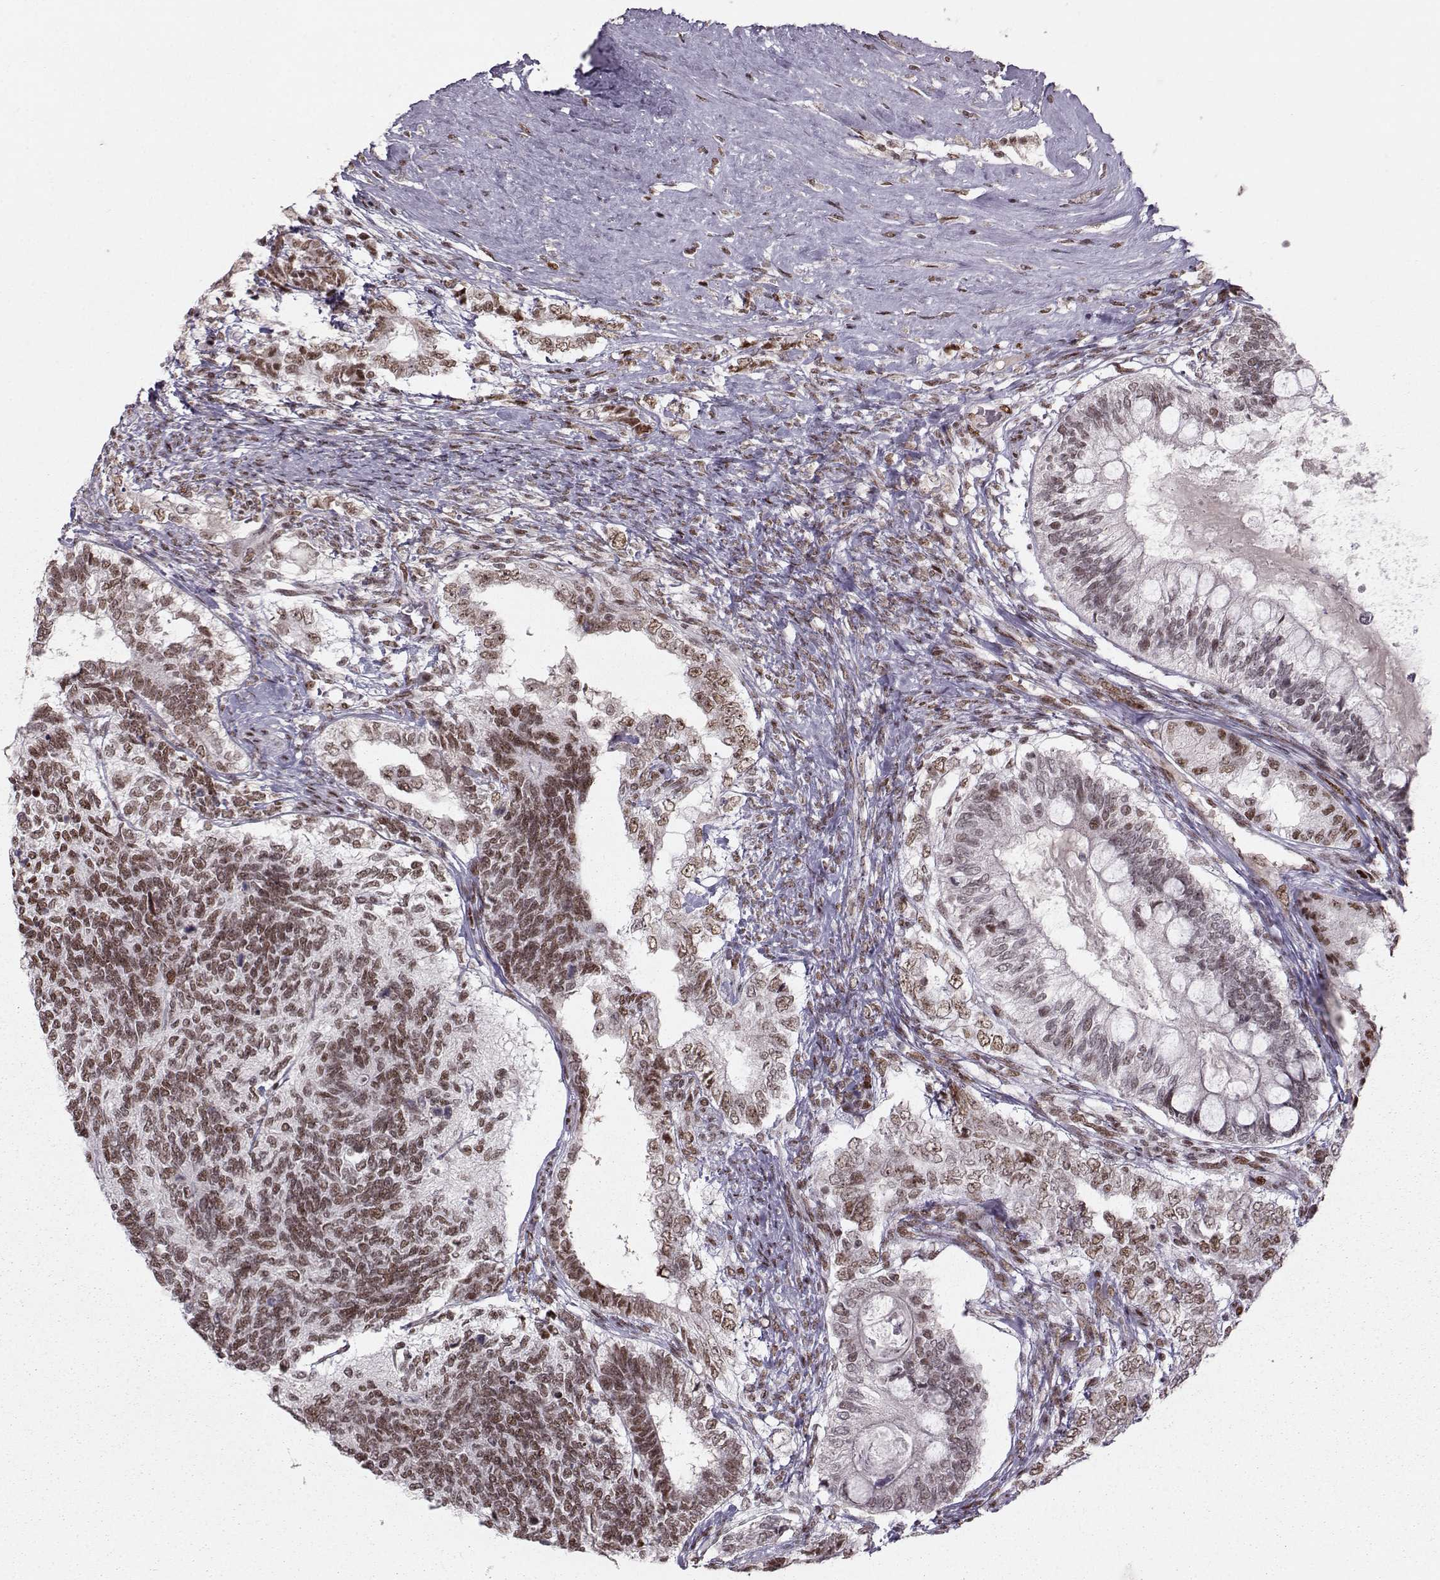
{"staining": {"intensity": "moderate", "quantity": ">75%", "location": "nuclear"}, "tissue": "testis cancer", "cell_type": "Tumor cells", "image_type": "cancer", "snomed": [{"axis": "morphology", "description": "Seminoma, NOS"}, {"axis": "morphology", "description": "Carcinoma, Embryonal, NOS"}, {"axis": "topography", "description": "Testis"}], "caption": "Immunohistochemical staining of human testis seminoma displays medium levels of moderate nuclear expression in about >75% of tumor cells.", "gene": "SNAPC2", "patient": {"sex": "male", "age": 41}}